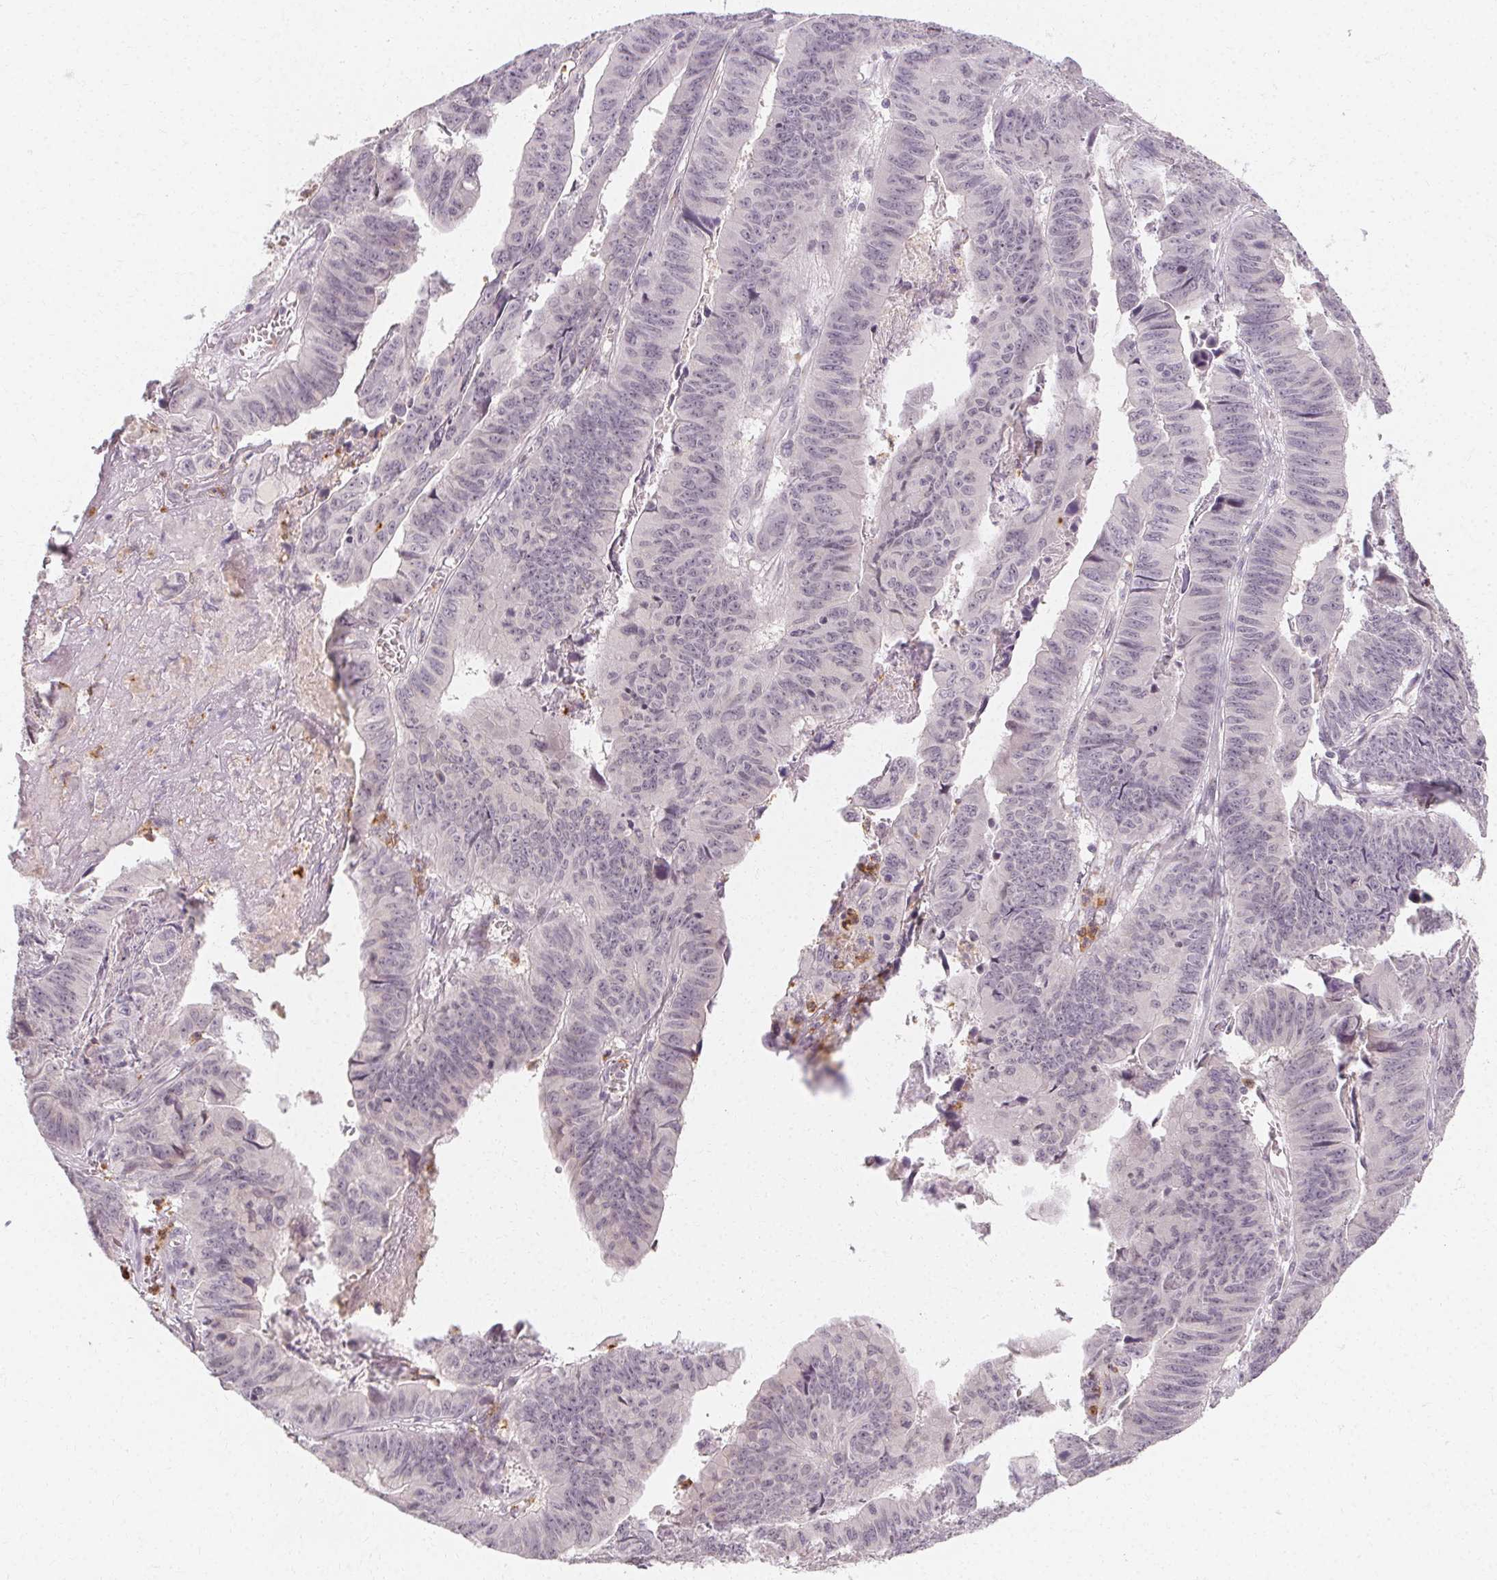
{"staining": {"intensity": "negative", "quantity": "none", "location": "none"}, "tissue": "stomach cancer", "cell_type": "Tumor cells", "image_type": "cancer", "snomed": [{"axis": "morphology", "description": "Adenocarcinoma, NOS"}, {"axis": "topography", "description": "Stomach, lower"}], "caption": "Immunohistochemical staining of human stomach cancer (adenocarcinoma) reveals no significant positivity in tumor cells.", "gene": "CLCNKB", "patient": {"sex": "male", "age": 77}}